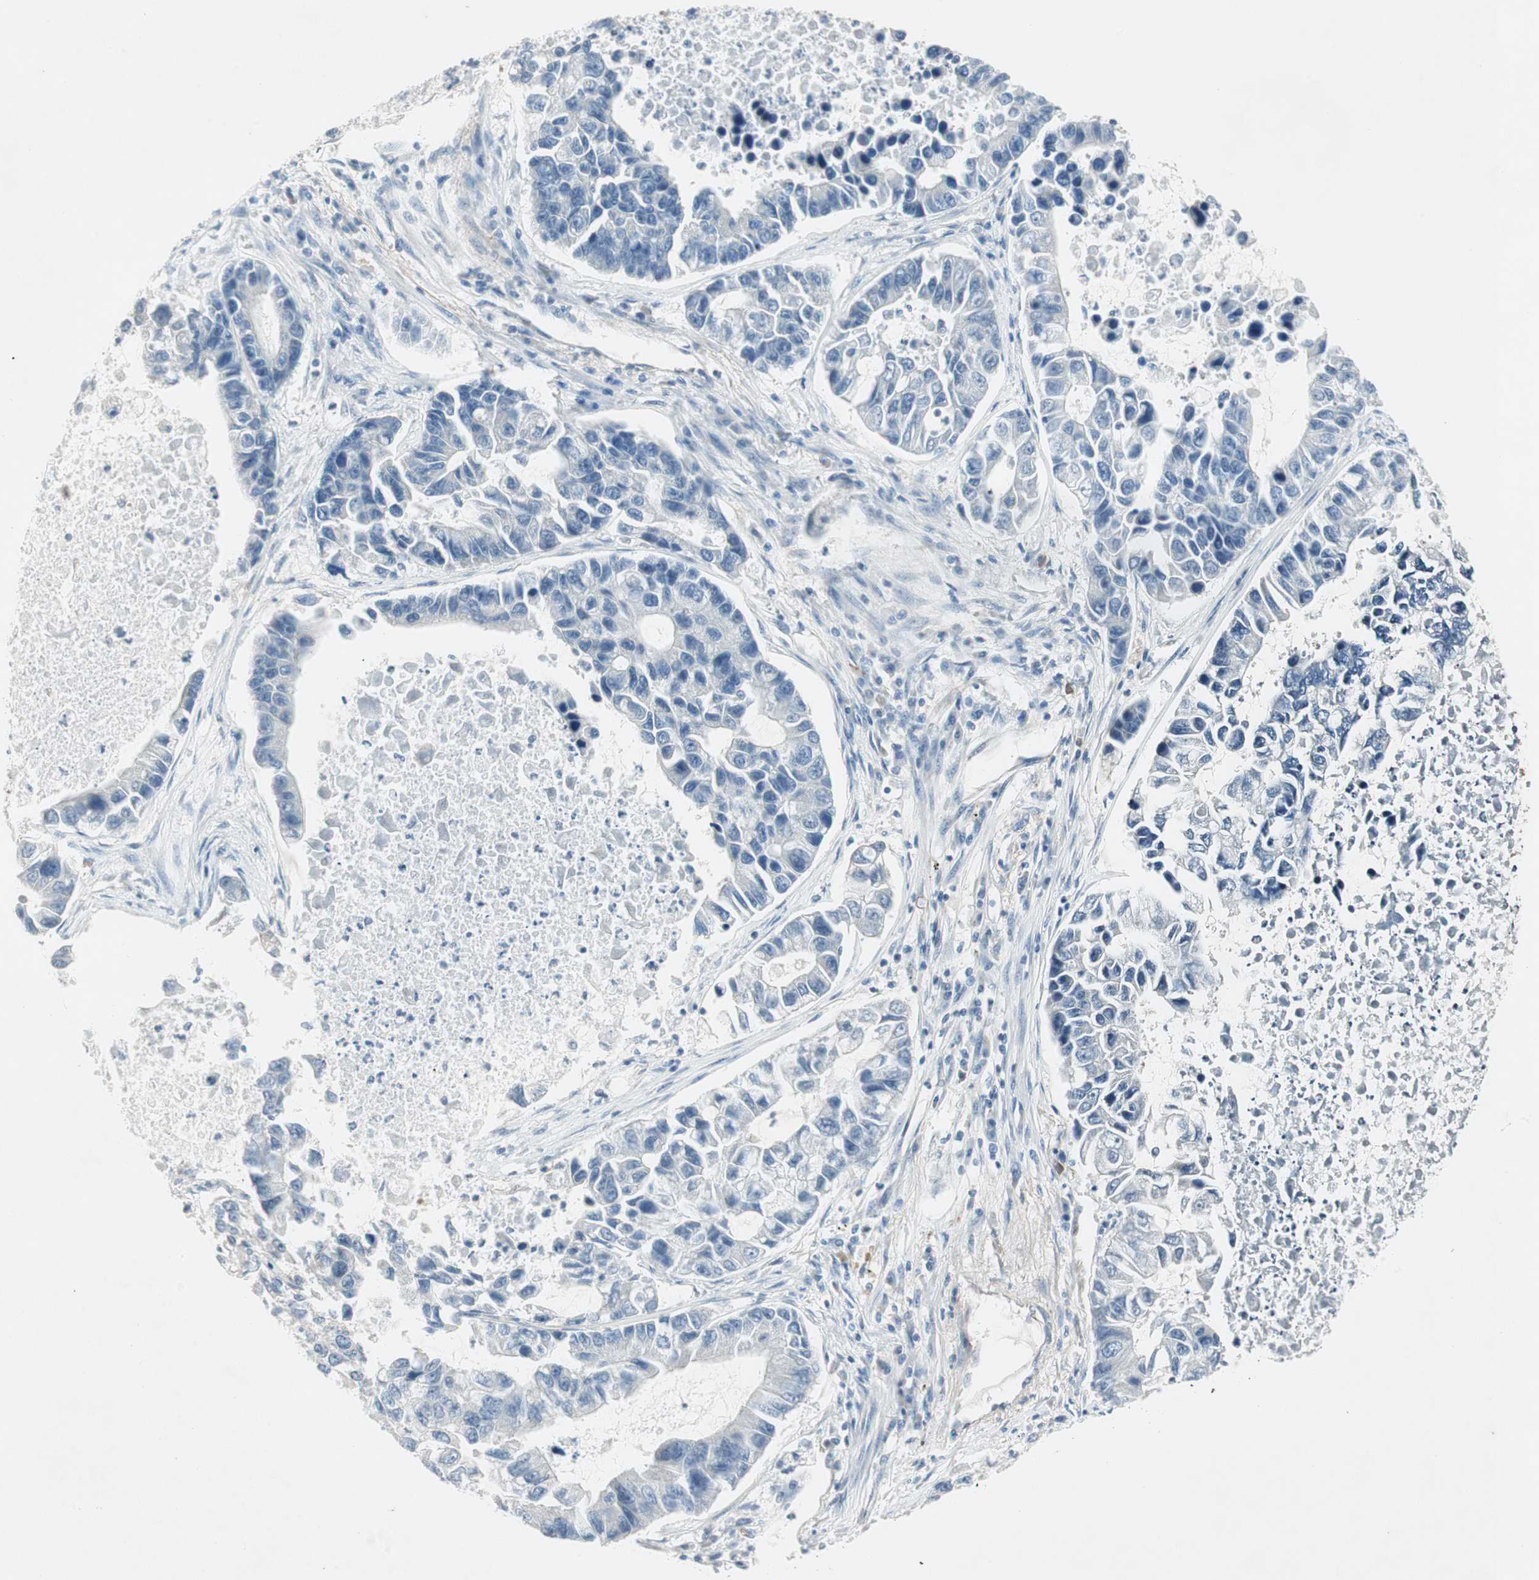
{"staining": {"intensity": "negative", "quantity": "none", "location": "none"}, "tissue": "lung cancer", "cell_type": "Tumor cells", "image_type": "cancer", "snomed": [{"axis": "morphology", "description": "Adenocarcinoma, NOS"}, {"axis": "topography", "description": "Lung"}], "caption": "This image is of lung adenocarcinoma stained with immunohistochemistry (IHC) to label a protein in brown with the nuclei are counter-stained blue. There is no staining in tumor cells.", "gene": "ITGB4", "patient": {"sex": "female", "age": 51}}